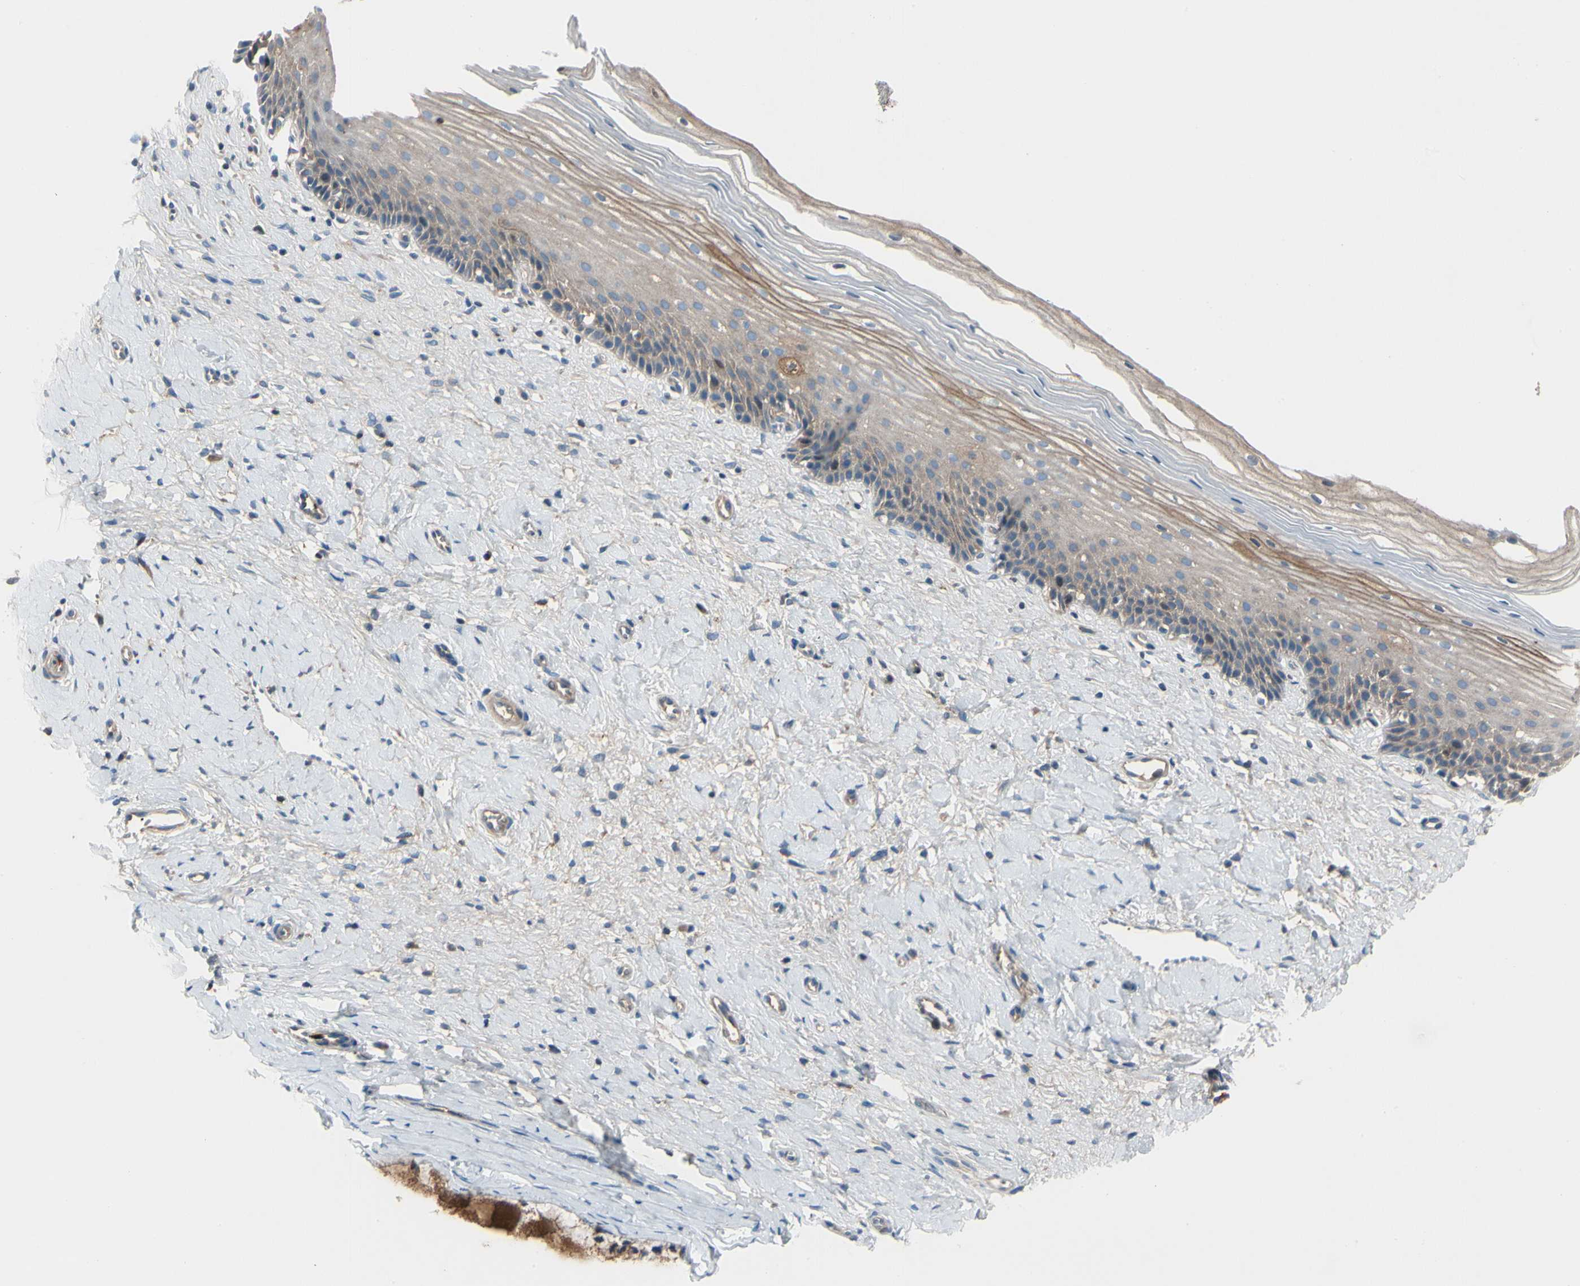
{"staining": {"intensity": "moderate", "quantity": "25%-75%", "location": "cytoplasmic/membranous"}, "tissue": "cervix", "cell_type": "Glandular cells", "image_type": "normal", "snomed": [{"axis": "morphology", "description": "Normal tissue, NOS"}, {"axis": "topography", "description": "Cervix"}], "caption": "Immunohistochemical staining of unremarkable cervix shows 25%-75% levels of moderate cytoplasmic/membranous protein staining in about 25%-75% of glandular cells.", "gene": "HJURP", "patient": {"sex": "female", "age": 39}}